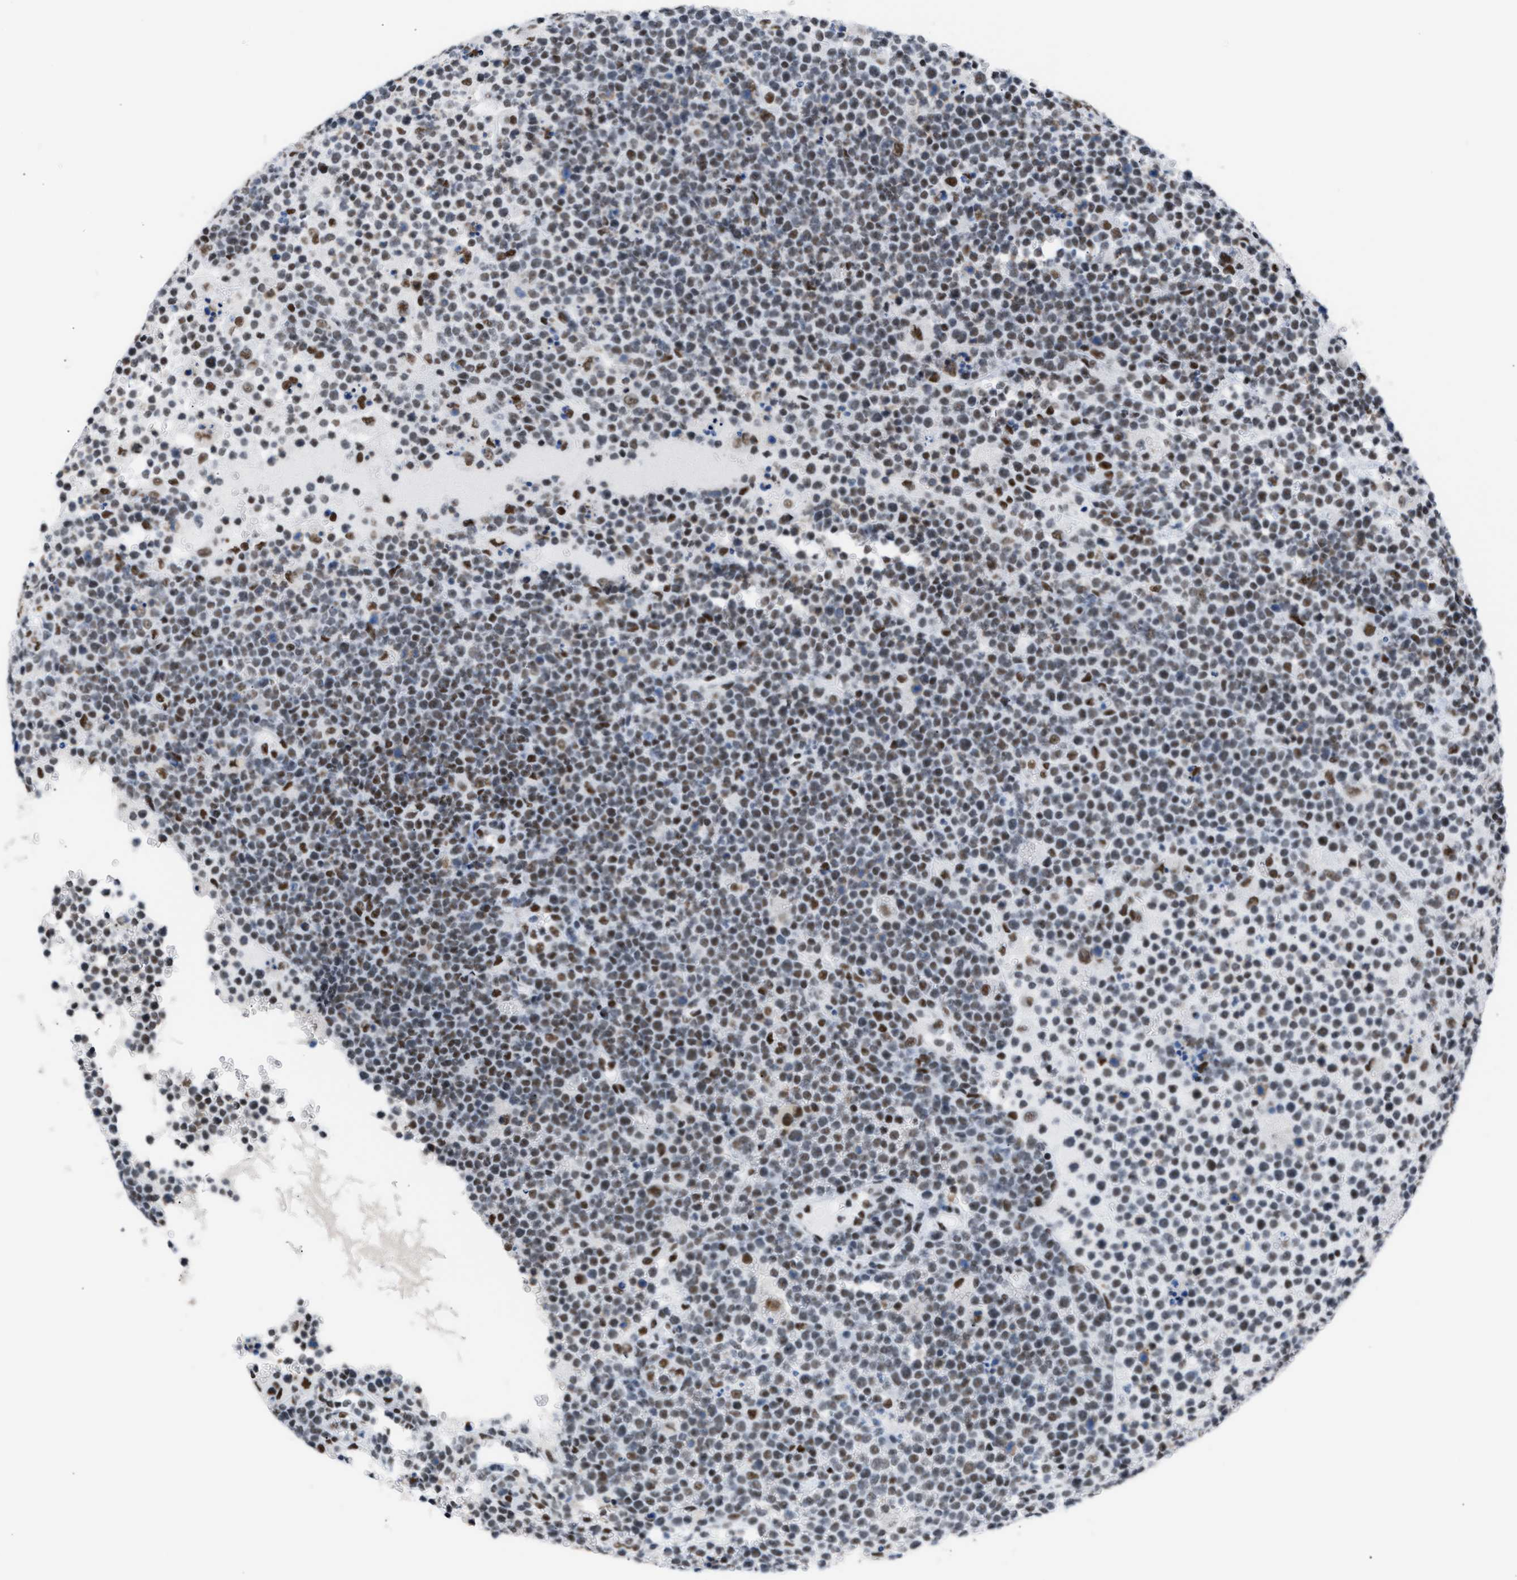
{"staining": {"intensity": "moderate", "quantity": "25%-75%", "location": "cytoplasmic/membranous"}, "tissue": "lymphoma", "cell_type": "Tumor cells", "image_type": "cancer", "snomed": [{"axis": "morphology", "description": "Malignant lymphoma, non-Hodgkin's type, High grade"}, {"axis": "topography", "description": "Lymph node"}], "caption": "IHC (DAB) staining of lymphoma shows moderate cytoplasmic/membranous protein positivity in about 25%-75% of tumor cells.", "gene": "CCAR2", "patient": {"sex": "male", "age": 61}}